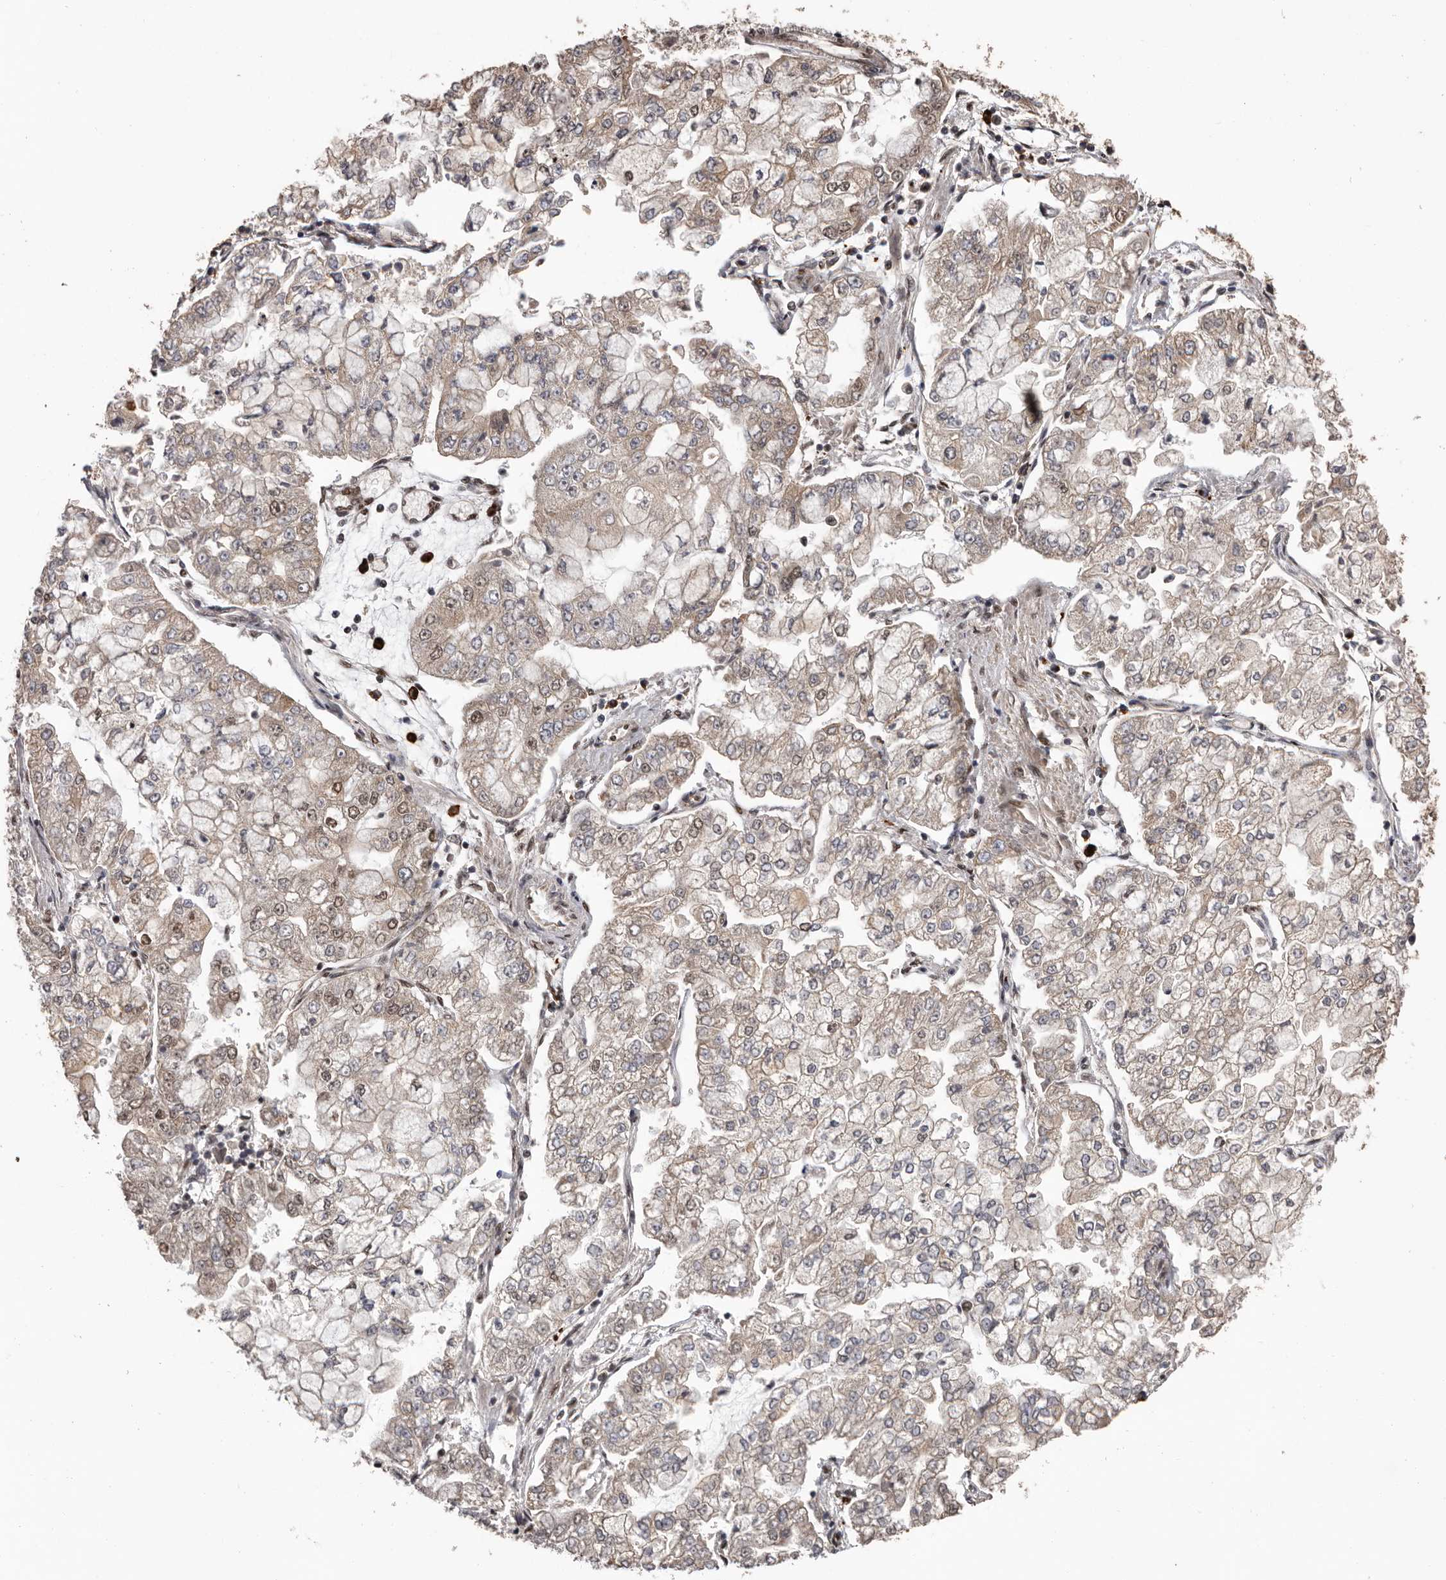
{"staining": {"intensity": "weak", "quantity": "25%-75%", "location": "cytoplasmic/membranous,nuclear"}, "tissue": "stomach cancer", "cell_type": "Tumor cells", "image_type": "cancer", "snomed": [{"axis": "morphology", "description": "Adenocarcinoma, NOS"}, {"axis": "topography", "description": "Stomach"}], "caption": "IHC histopathology image of human stomach cancer stained for a protein (brown), which shows low levels of weak cytoplasmic/membranous and nuclear positivity in approximately 25%-75% of tumor cells.", "gene": "VPS37A", "patient": {"sex": "male", "age": 76}}